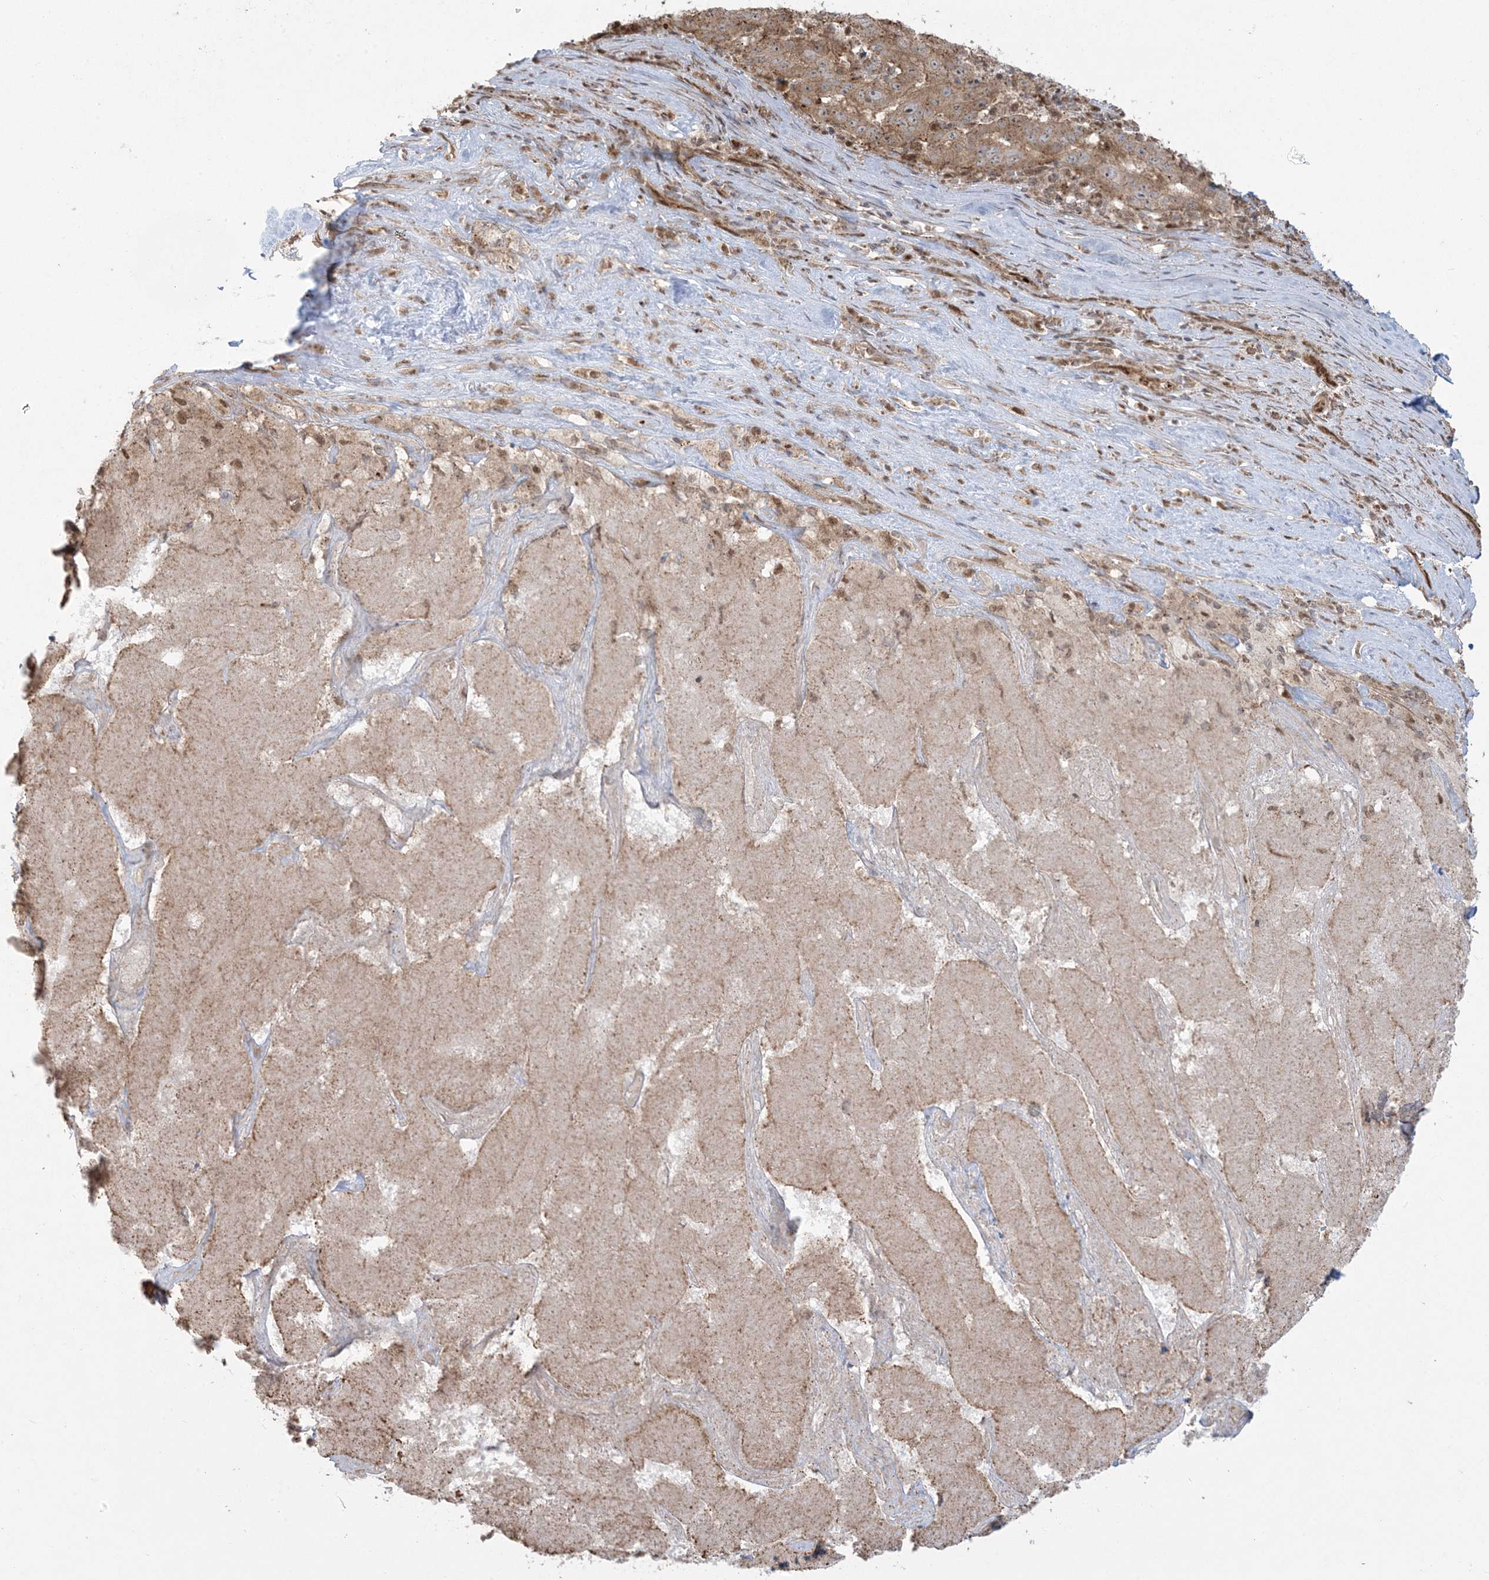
{"staining": {"intensity": "moderate", "quantity": ">75%", "location": "cytoplasmic/membranous"}, "tissue": "pancreatic cancer", "cell_type": "Tumor cells", "image_type": "cancer", "snomed": [{"axis": "morphology", "description": "Adenocarcinoma, NOS"}, {"axis": "topography", "description": "Pancreas"}], "caption": "DAB (3,3'-diaminobenzidine) immunohistochemical staining of human adenocarcinoma (pancreatic) demonstrates moderate cytoplasmic/membranous protein staining in approximately >75% of tumor cells.", "gene": "ABCF3", "patient": {"sex": "male", "age": 63}}